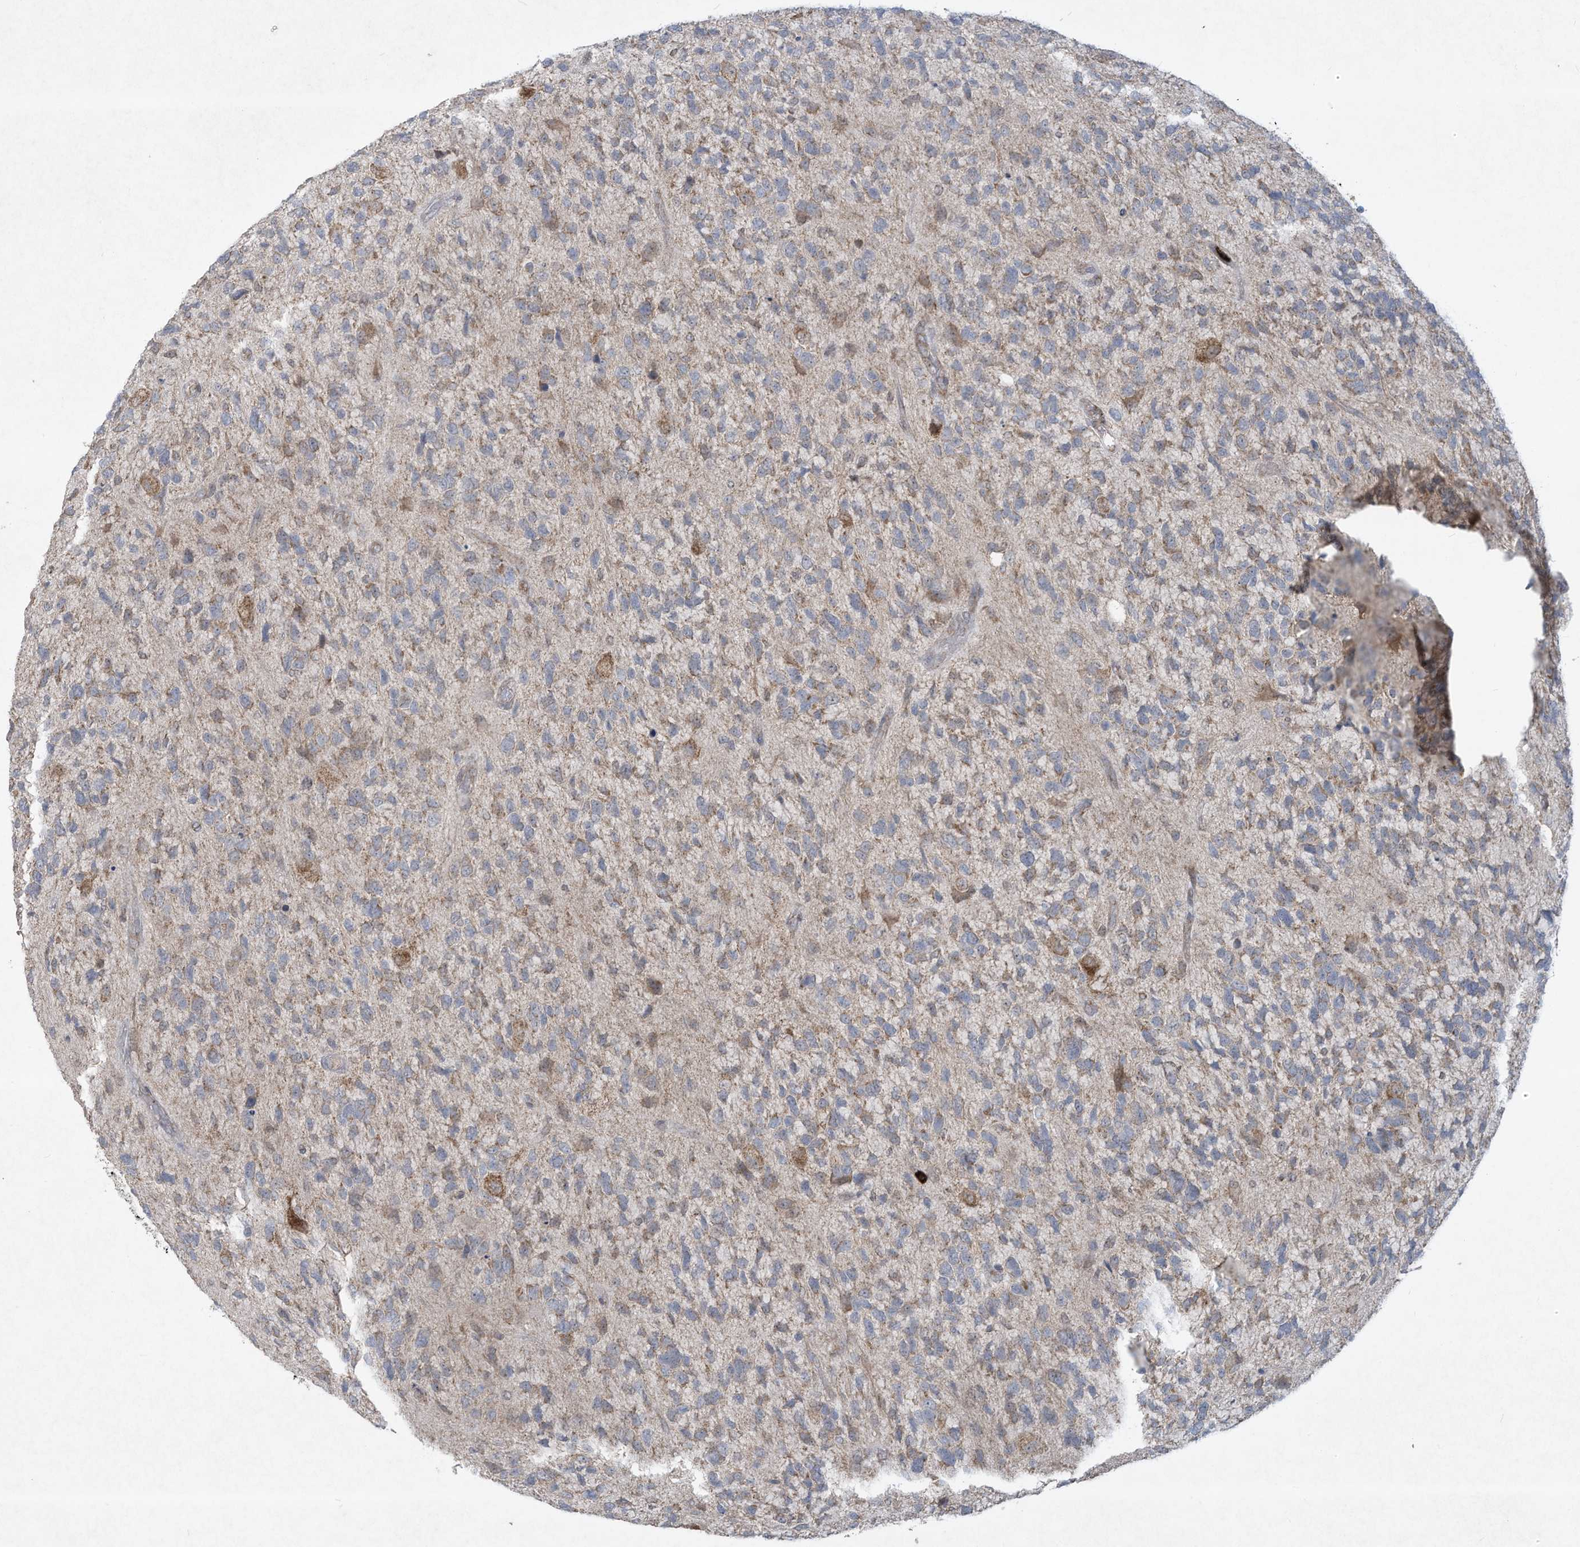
{"staining": {"intensity": "weak", "quantity": "25%-75%", "location": "cytoplasmic/membranous"}, "tissue": "glioma", "cell_type": "Tumor cells", "image_type": "cancer", "snomed": [{"axis": "morphology", "description": "Glioma, malignant, High grade"}, {"axis": "topography", "description": "Brain"}], "caption": "Immunohistochemistry photomicrograph of human high-grade glioma (malignant) stained for a protein (brown), which shows low levels of weak cytoplasmic/membranous staining in about 25%-75% of tumor cells.", "gene": "CHRNA4", "patient": {"sex": "female", "age": 58}}